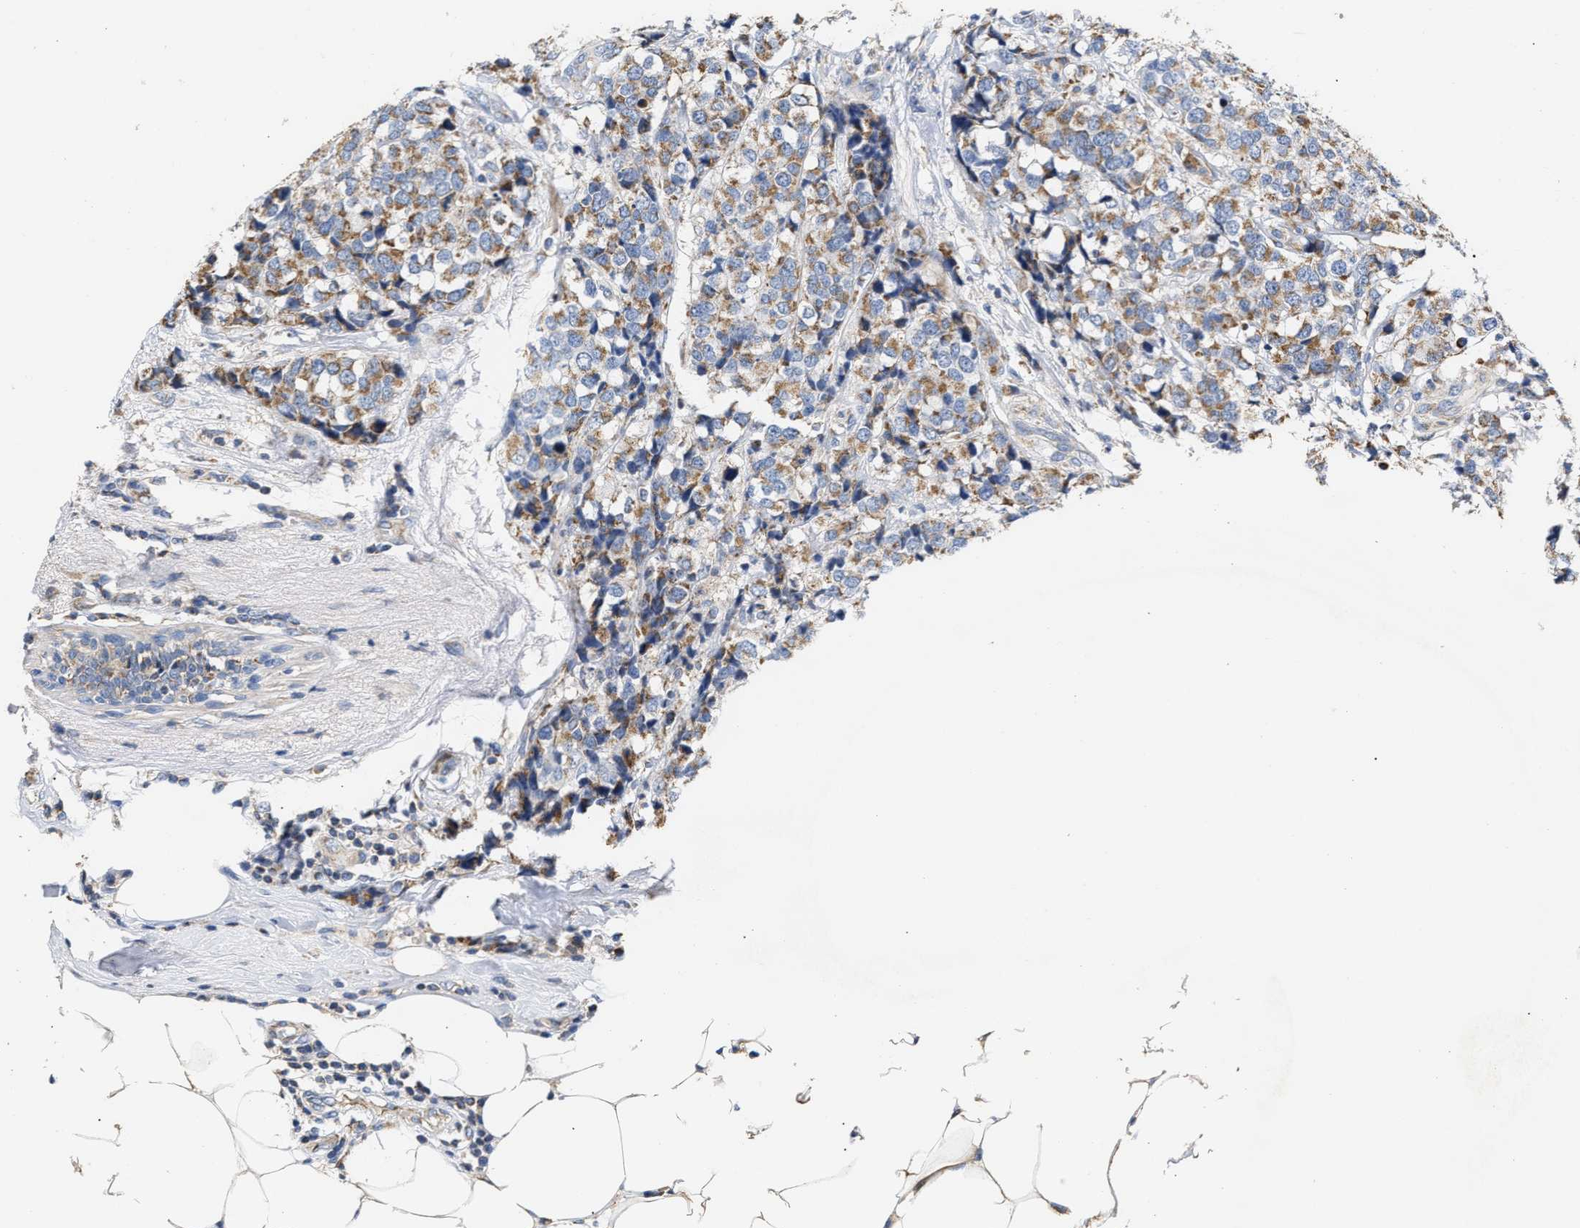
{"staining": {"intensity": "moderate", "quantity": ">75%", "location": "cytoplasmic/membranous"}, "tissue": "breast cancer", "cell_type": "Tumor cells", "image_type": "cancer", "snomed": [{"axis": "morphology", "description": "Lobular carcinoma"}, {"axis": "topography", "description": "Breast"}], "caption": "Immunohistochemistry image of lobular carcinoma (breast) stained for a protein (brown), which demonstrates medium levels of moderate cytoplasmic/membranous positivity in approximately >75% of tumor cells.", "gene": "MALSU1", "patient": {"sex": "female", "age": 59}}